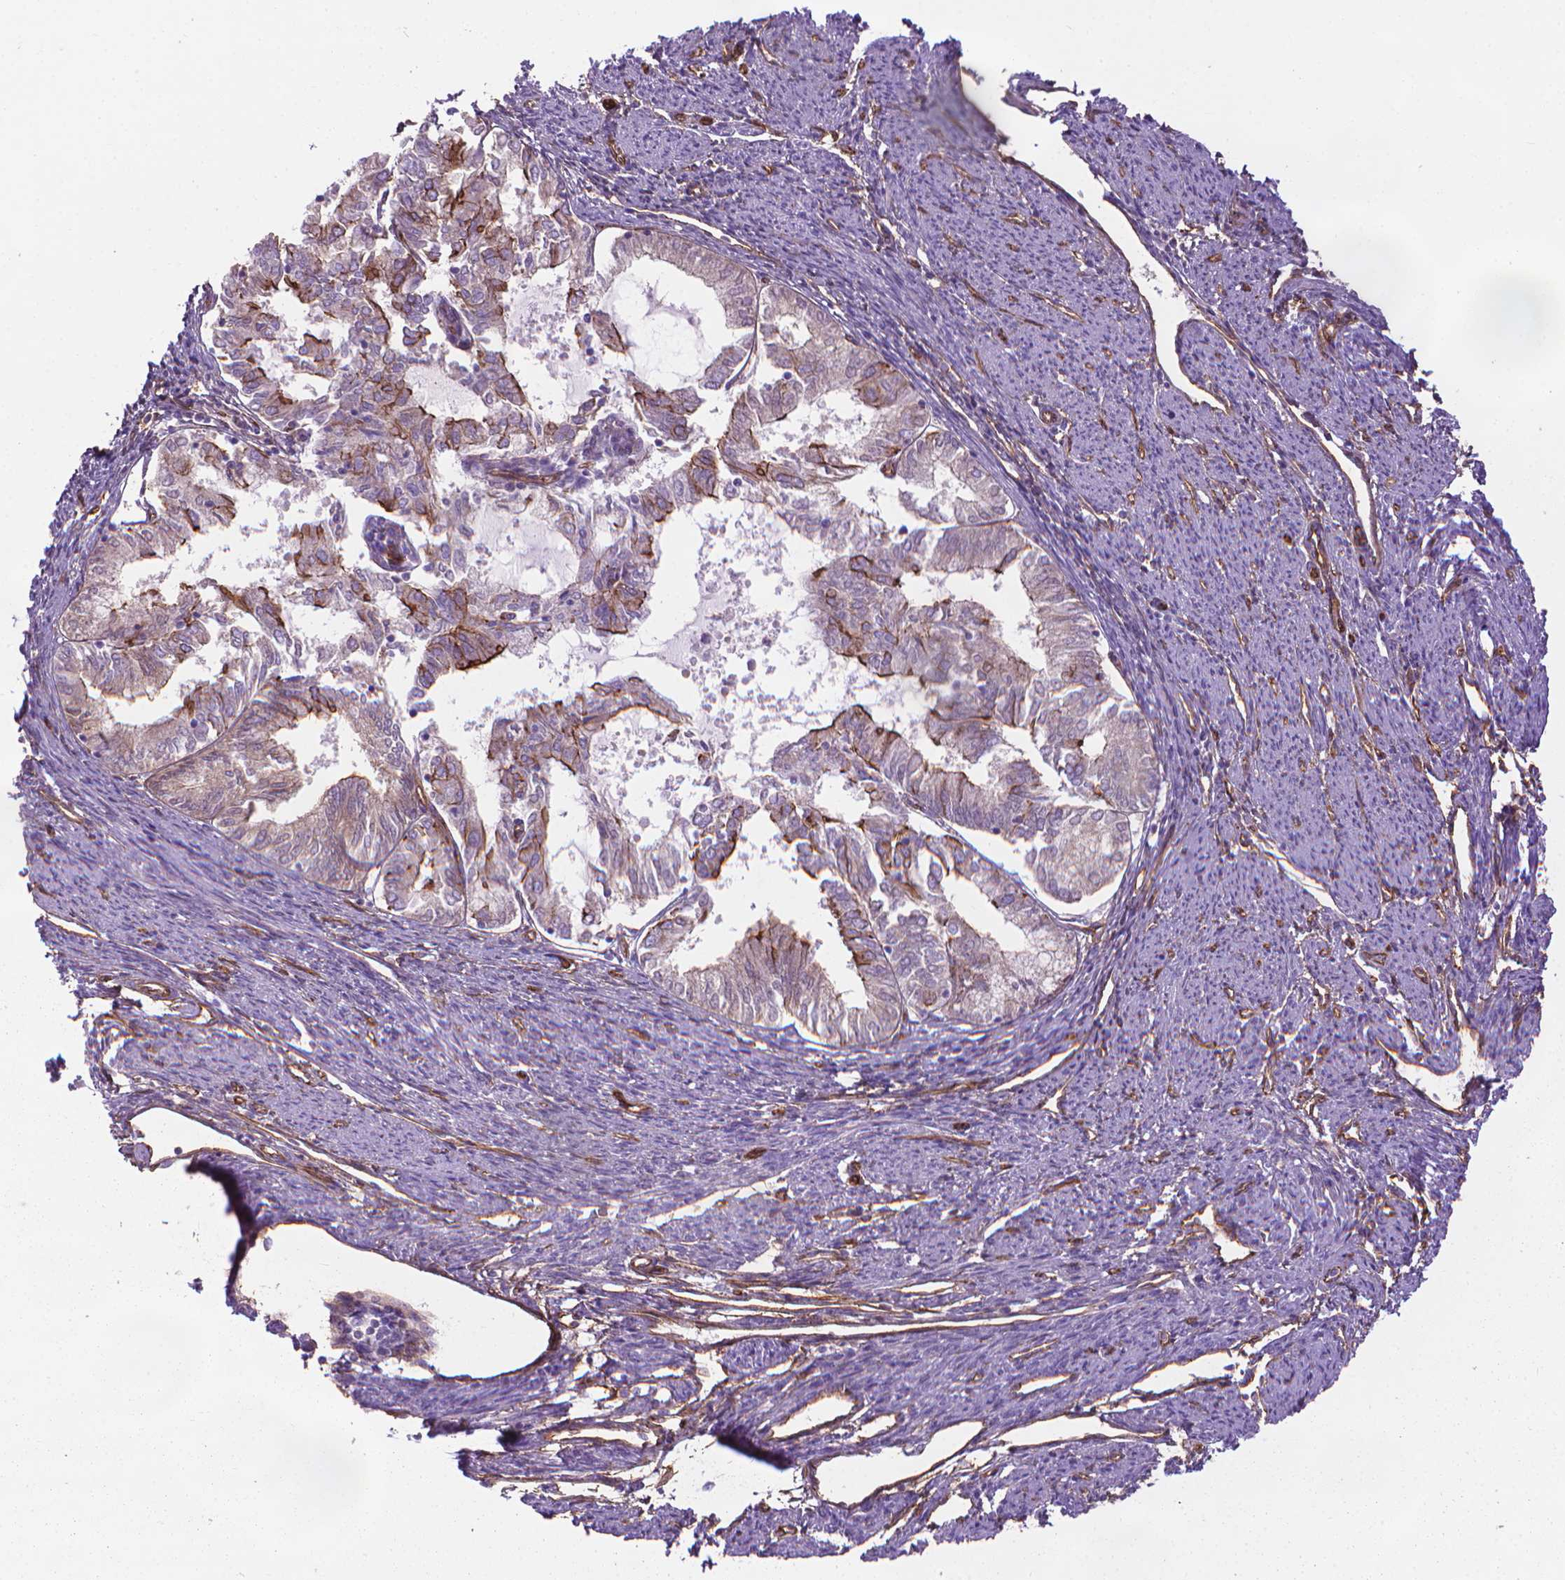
{"staining": {"intensity": "strong", "quantity": "<25%", "location": "cytoplasmic/membranous"}, "tissue": "endometrial cancer", "cell_type": "Tumor cells", "image_type": "cancer", "snomed": [{"axis": "morphology", "description": "Adenocarcinoma, NOS"}, {"axis": "topography", "description": "Endometrium"}], "caption": "Brown immunohistochemical staining in adenocarcinoma (endometrial) reveals strong cytoplasmic/membranous expression in about <25% of tumor cells. The protein of interest is shown in brown color, while the nuclei are stained blue.", "gene": "TENT5A", "patient": {"sex": "female", "age": 79}}